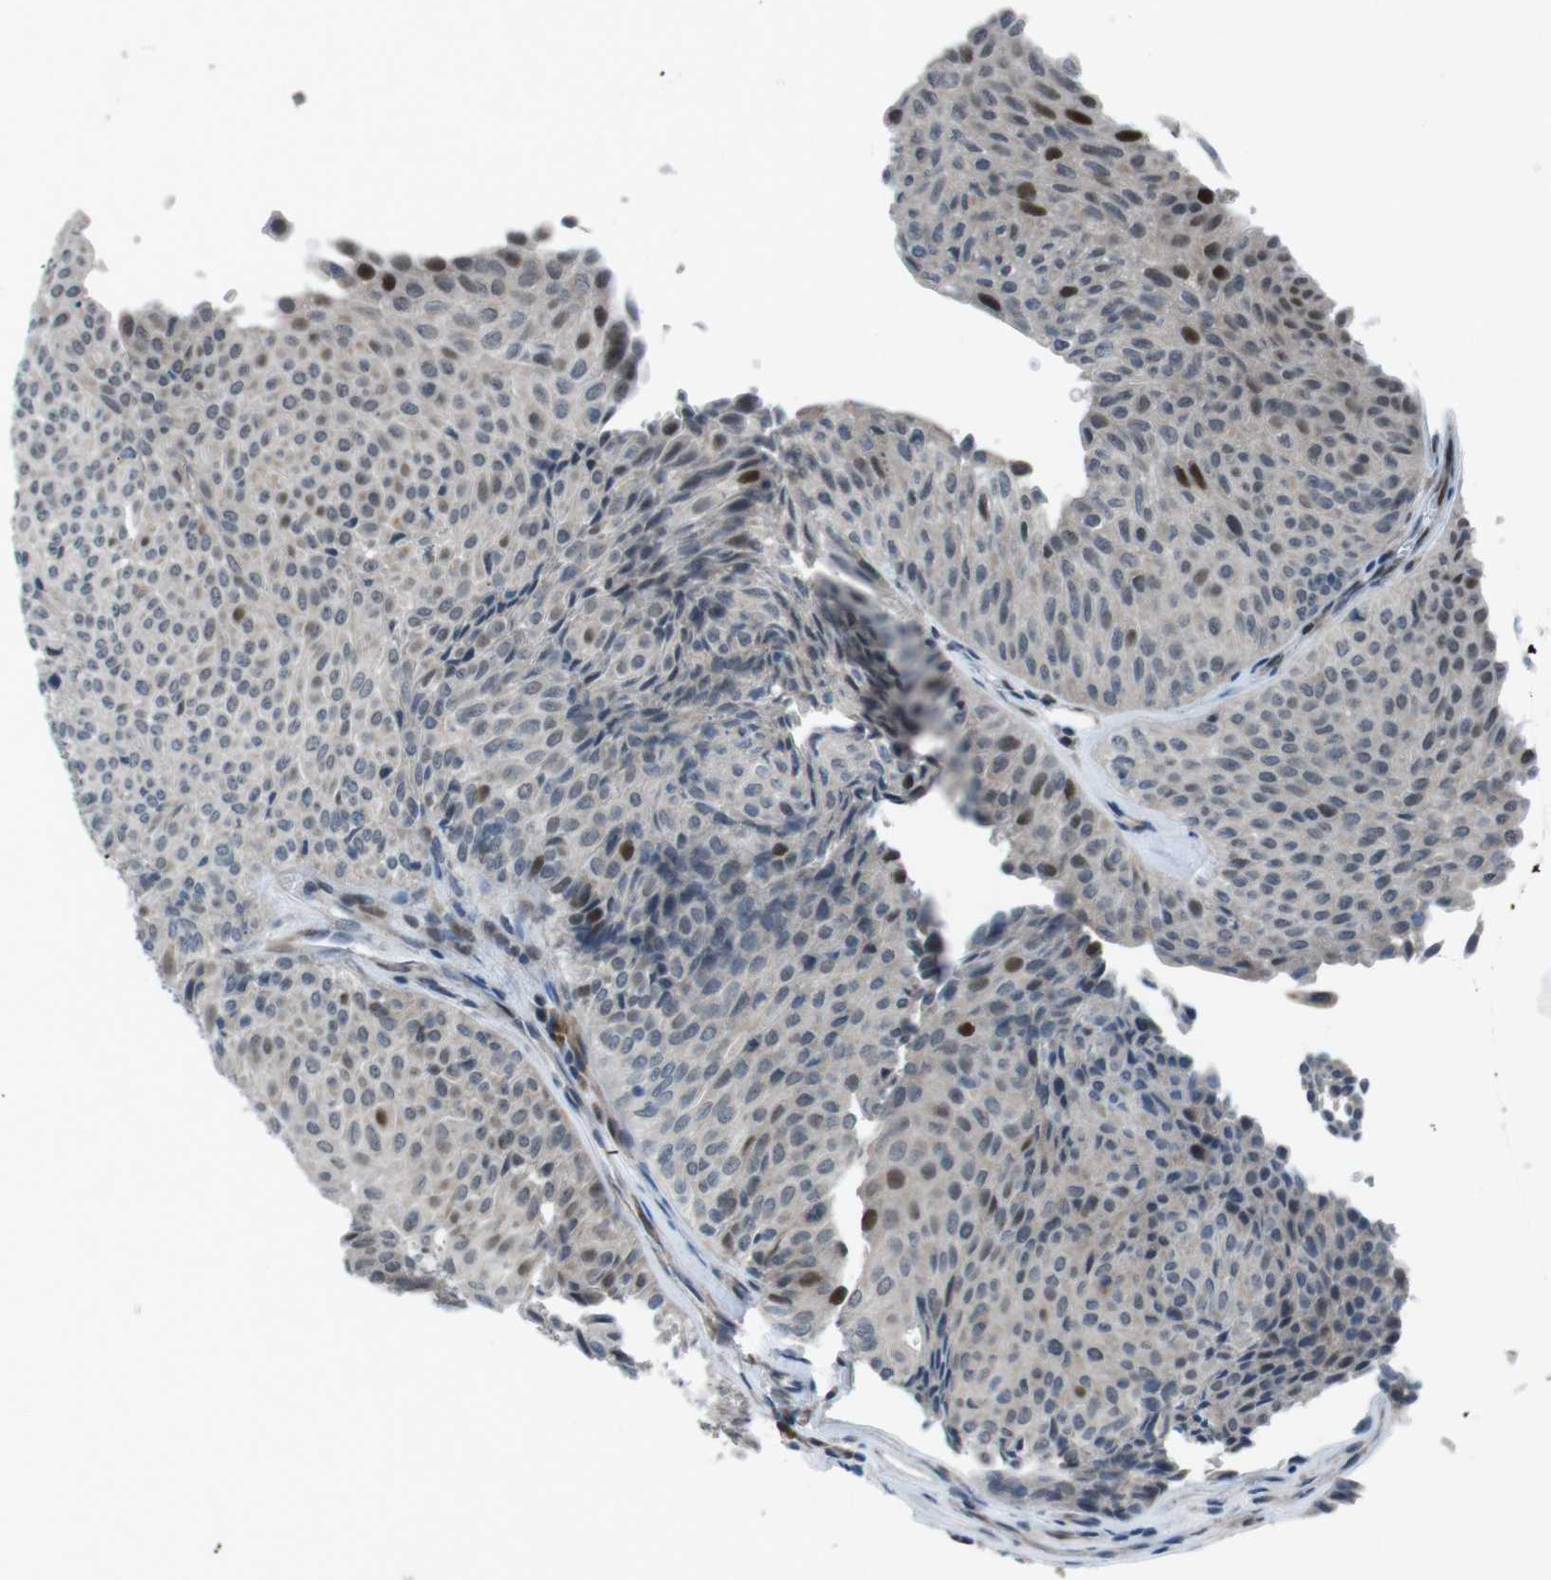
{"staining": {"intensity": "moderate", "quantity": "<25%", "location": "nuclear"}, "tissue": "urothelial cancer", "cell_type": "Tumor cells", "image_type": "cancer", "snomed": [{"axis": "morphology", "description": "Urothelial carcinoma, Low grade"}, {"axis": "topography", "description": "Urinary bladder"}], "caption": "Moderate nuclear protein expression is present in approximately <25% of tumor cells in urothelial carcinoma (low-grade).", "gene": "PBRM1", "patient": {"sex": "male", "age": 78}}